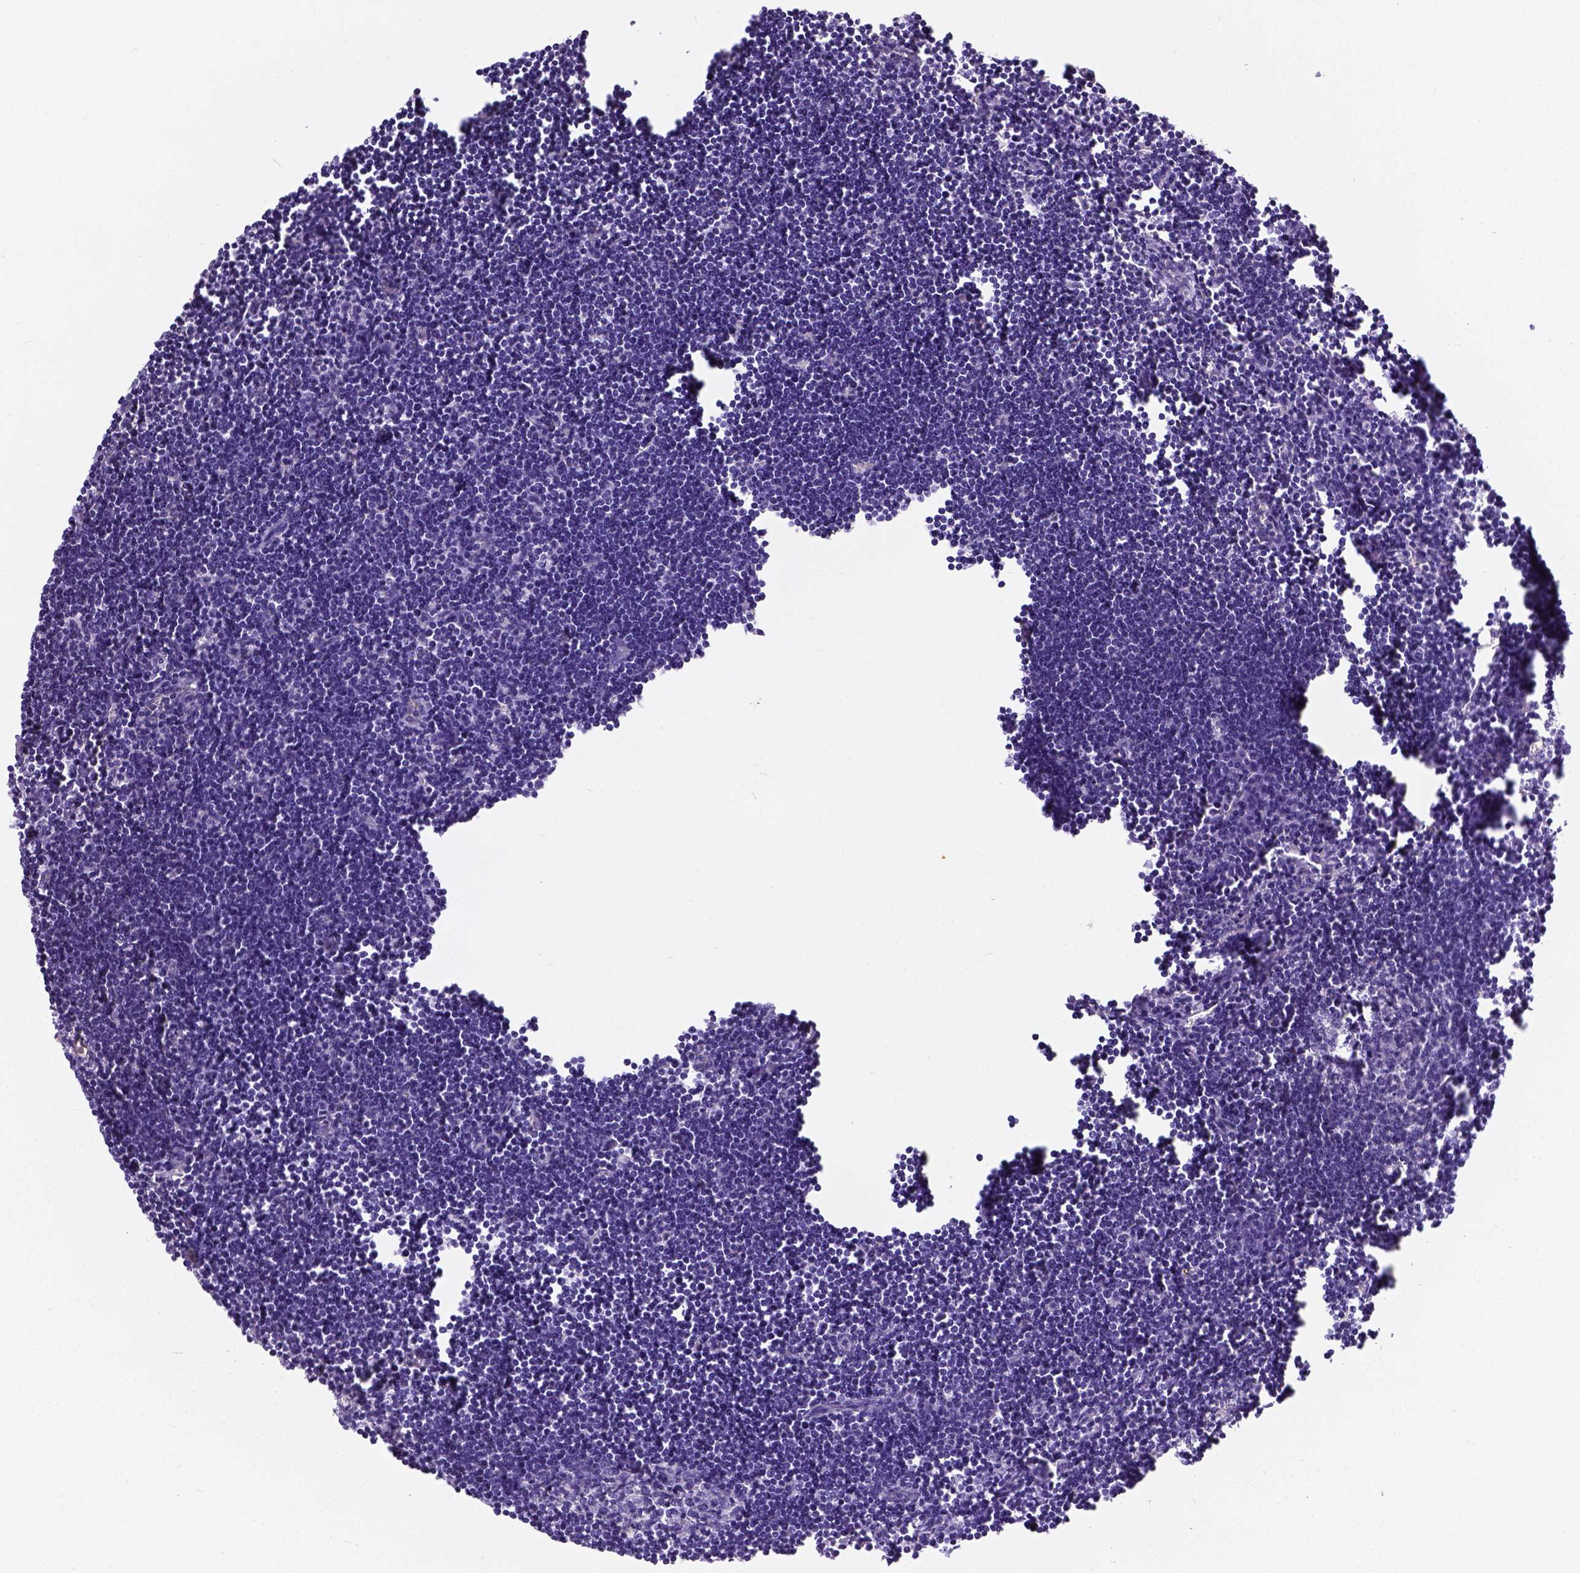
{"staining": {"intensity": "negative", "quantity": "none", "location": "none"}, "tissue": "lymph node", "cell_type": "Germinal center cells", "image_type": "normal", "snomed": [{"axis": "morphology", "description": "Normal tissue, NOS"}, {"axis": "topography", "description": "Lymph node"}], "caption": "Photomicrograph shows no protein expression in germinal center cells of benign lymph node.", "gene": "PHF7", "patient": {"sex": "male", "age": 55}}